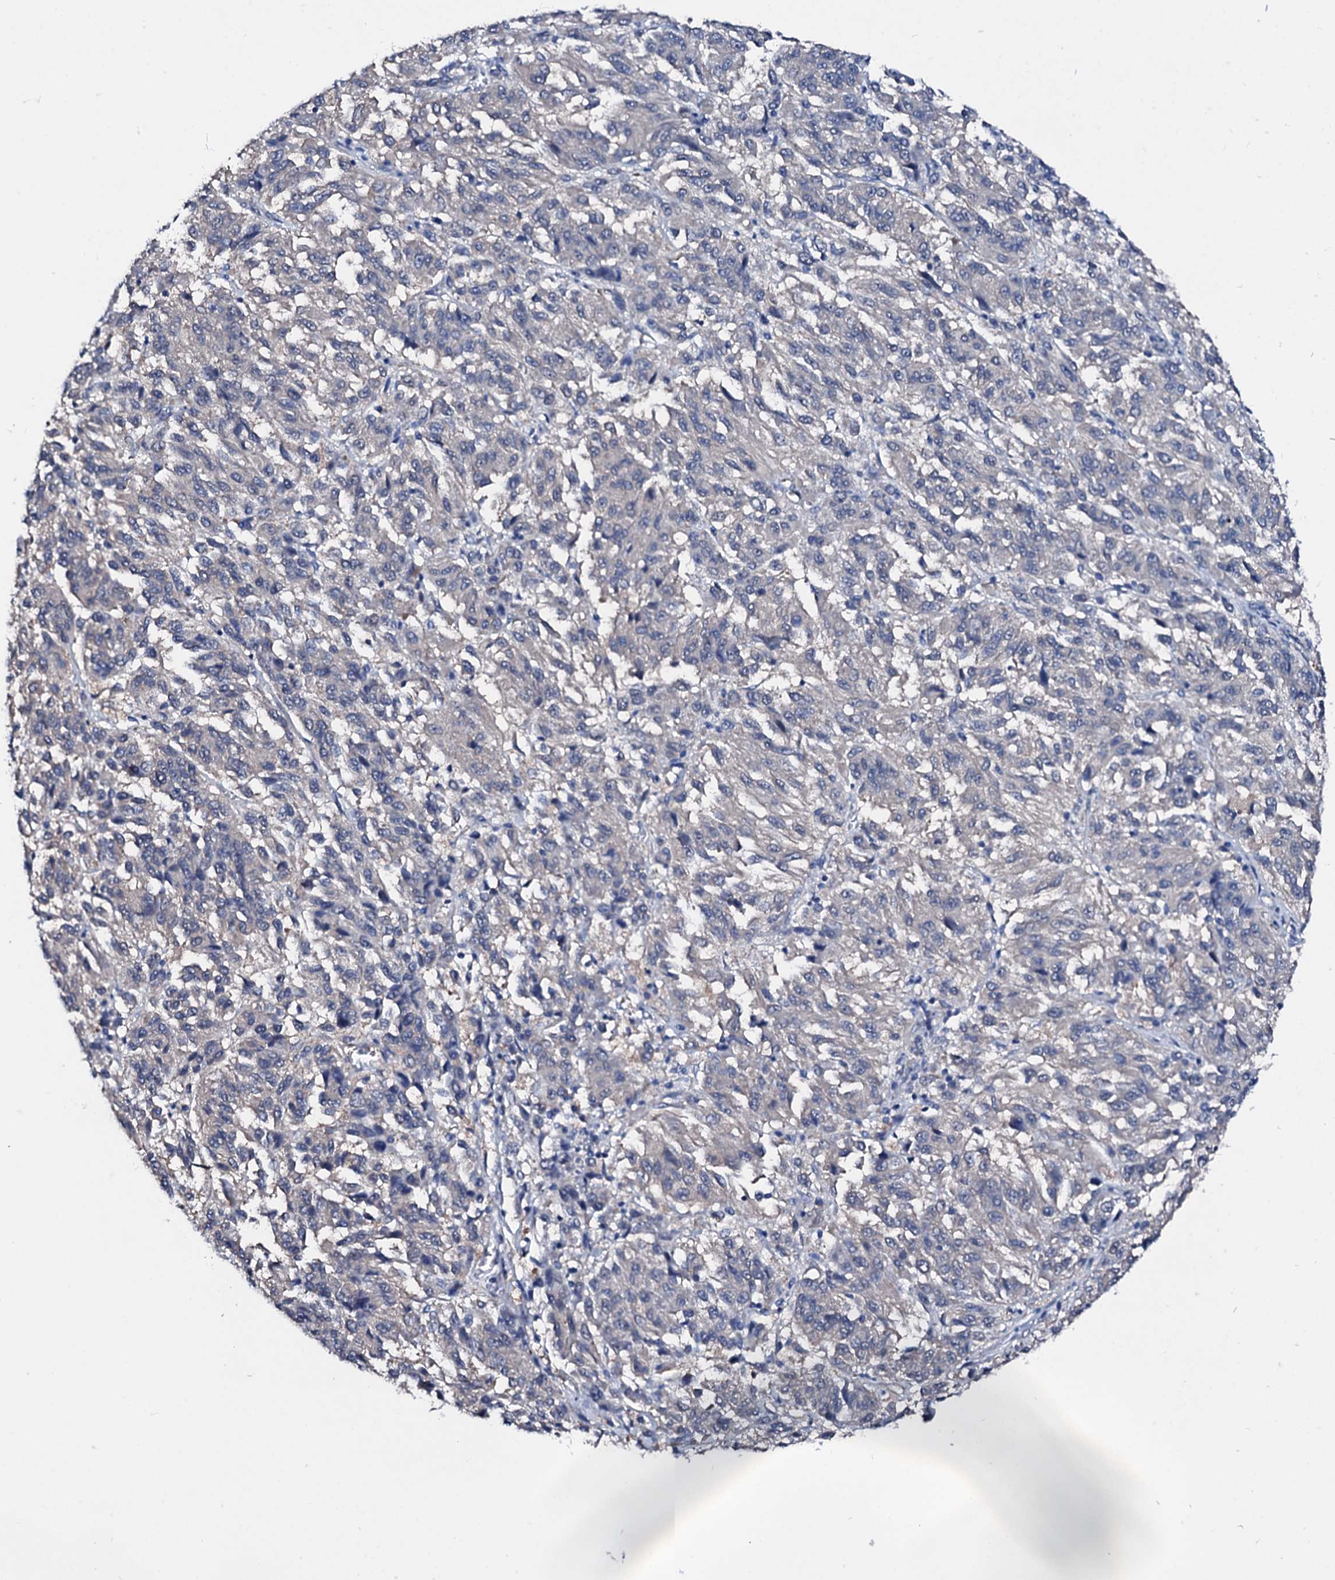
{"staining": {"intensity": "negative", "quantity": "none", "location": "none"}, "tissue": "melanoma", "cell_type": "Tumor cells", "image_type": "cancer", "snomed": [{"axis": "morphology", "description": "Malignant melanoma, Metastatic site"}, {"axis": "topography", "description": "Lung"}], "caption": "Protein analysis of malignant melanoma (metastatic site) reveals no significant staining in tumor cells.", "gene": "CSN2", "patient": {"sex": "male", "age": 64}}